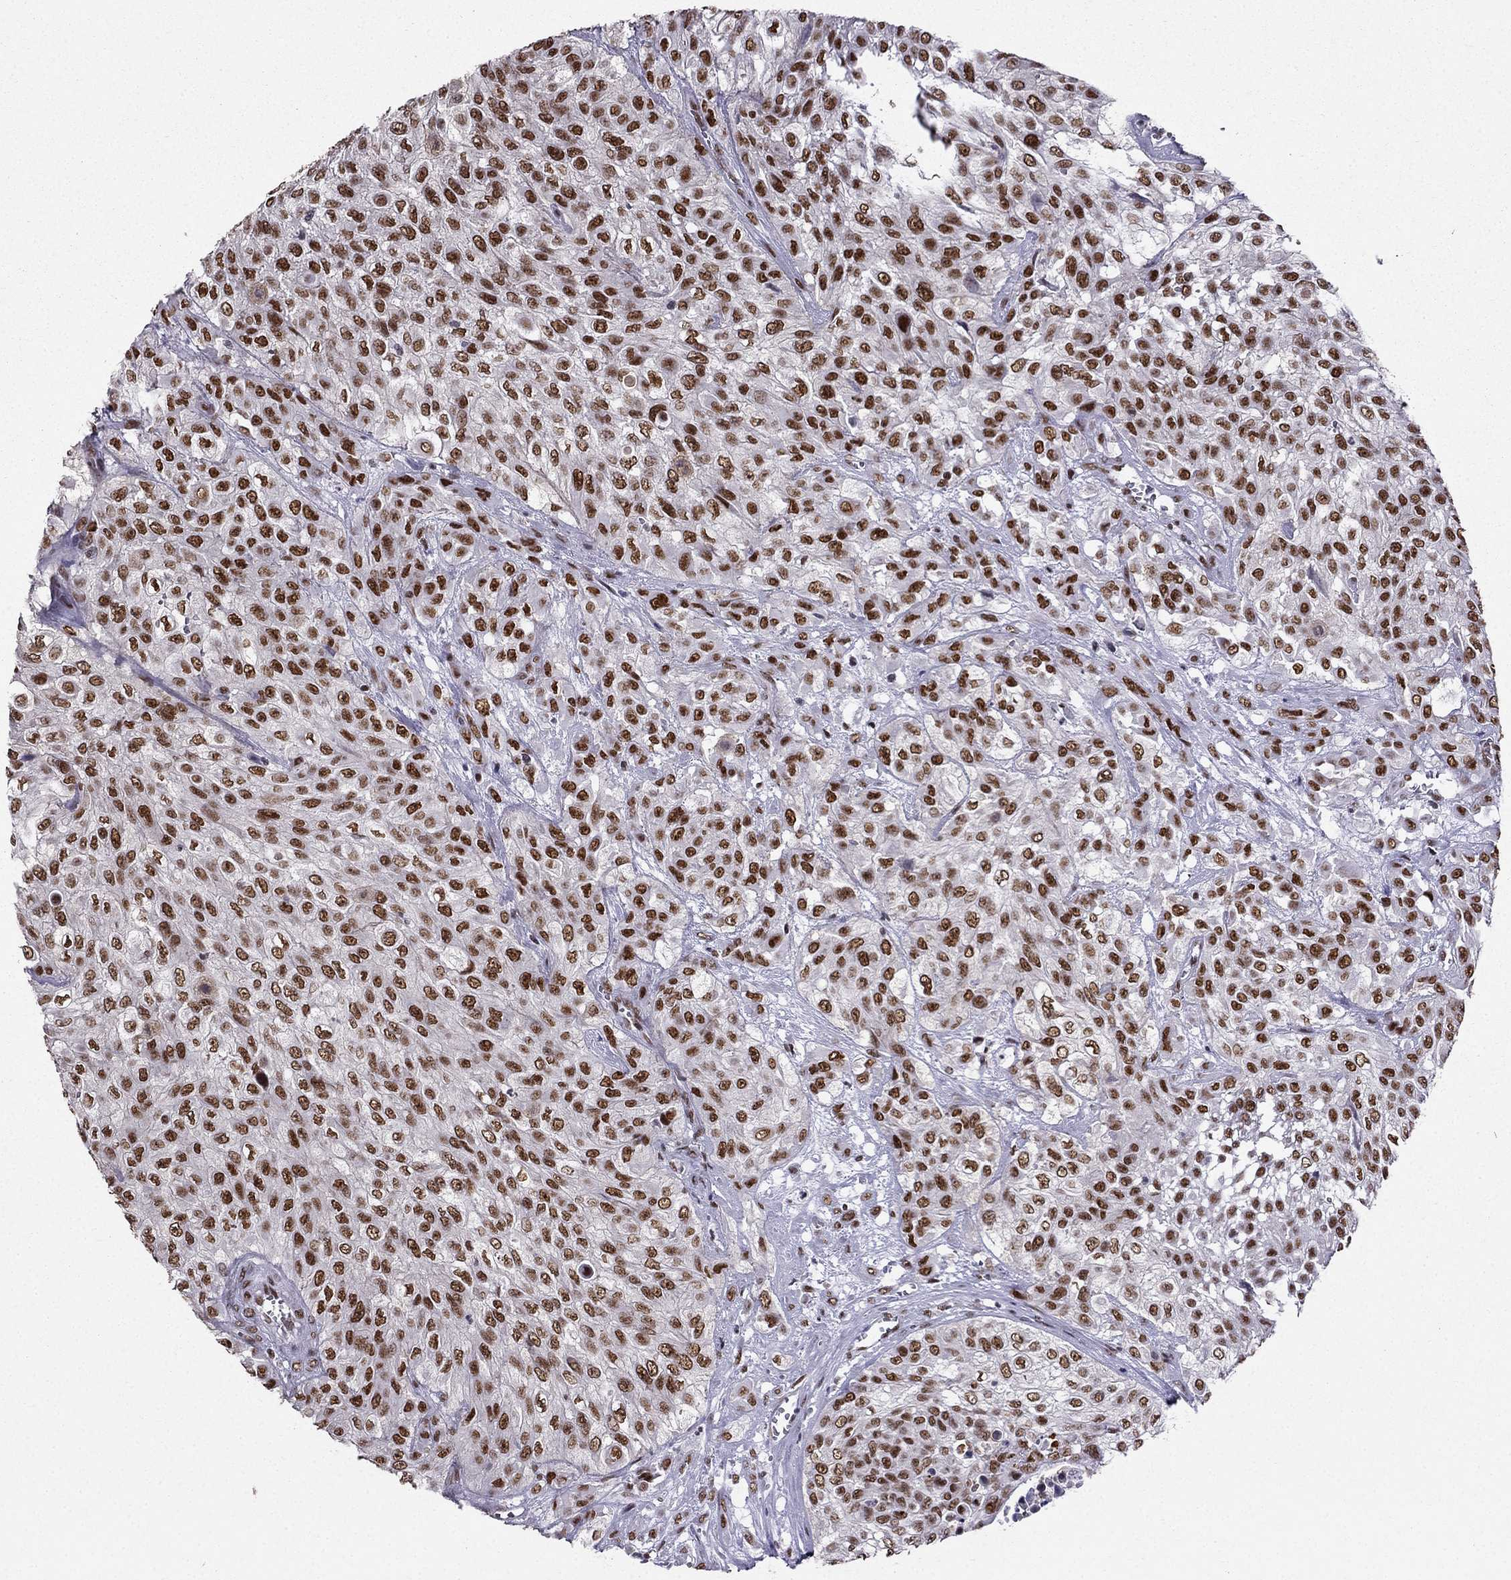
{"staining": {"intensity": "strong", "quantity": ">75%", "location": "nuclear"}, "tissue": "urothelial cancer", "cell_type": "Tumor cells", "image_type": "cancer", "snomed": [{"axis": "morphology", "description": "Urothelial carcinoma, High grade"}, {"axis": "topography", "description": "Urinary bladder"}], "caption": "Protein expression analysis of urothelial carcinoma (high-grade) displays strong nuclear staining in about >75% of tumor cells. The staining was performed using DAB, with brown indicating positive protein expression. Nuclei are stained blue with hematoxylin.", "gene": "ZNF420", "patient": {"sex": "male", "age": 57}}